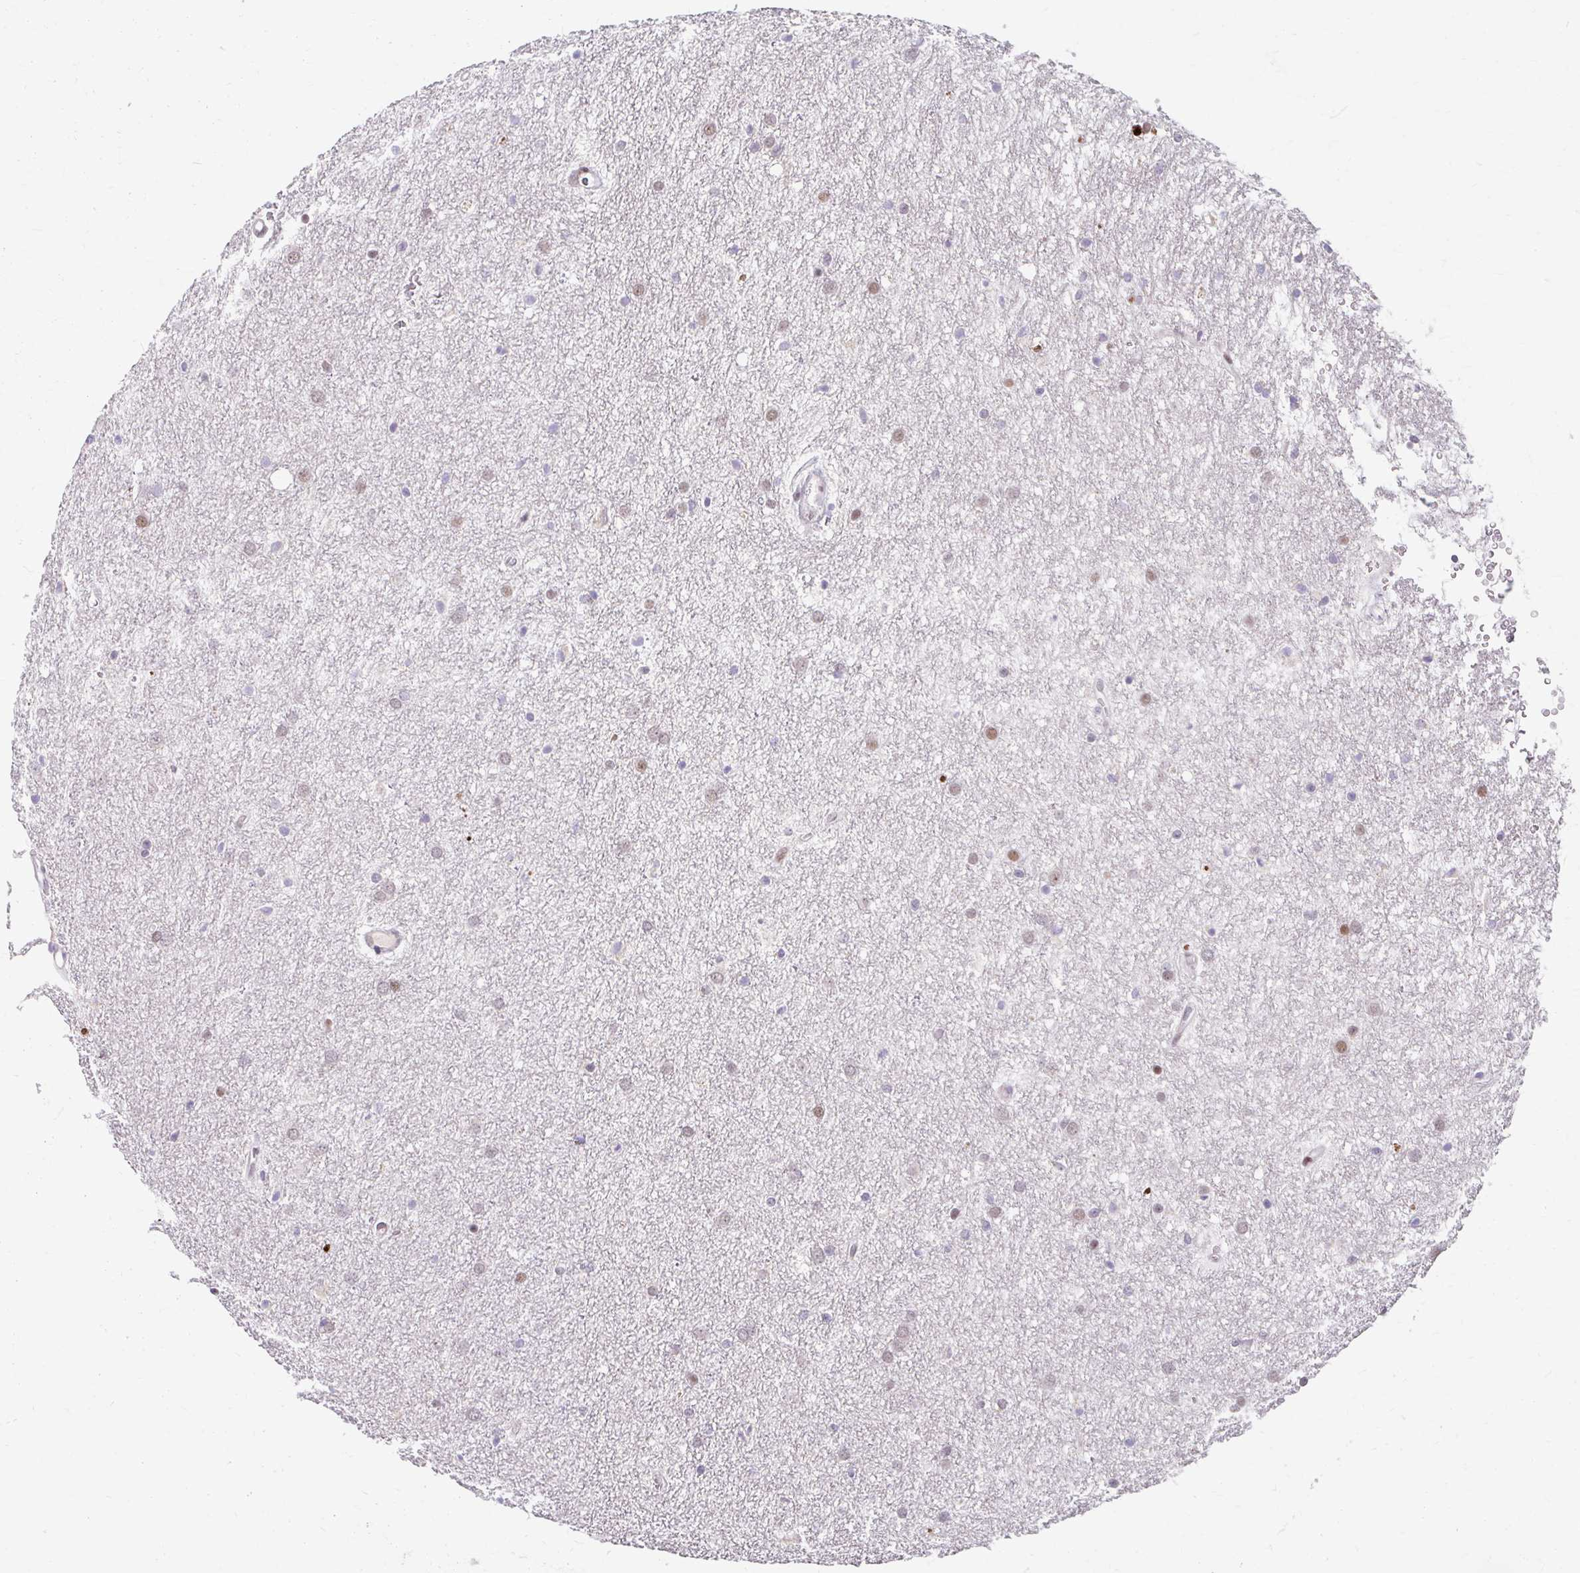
{"staining": {"intensity": "moderate", "quantity": "<25%", "location": "nuclear"}, "tissue": "glioma", "cell_type": "Tumor cells", "image_type": "cancer", "snomed": [{"axis": "morphology", "description": "Glioma, malignant, Low grade"}, {"axis": "topography", "description": "Cerebellum"}], "caption": "The photomicrograph reveals staining of glioma, revealing moderate nuclear protein staining (brown color) within tumor cells. (brown staining indicates protein expression, while blue staining denotes nuclei).", "gene": "BEAN1", "patient": {"sex": "female", "age": 5}}